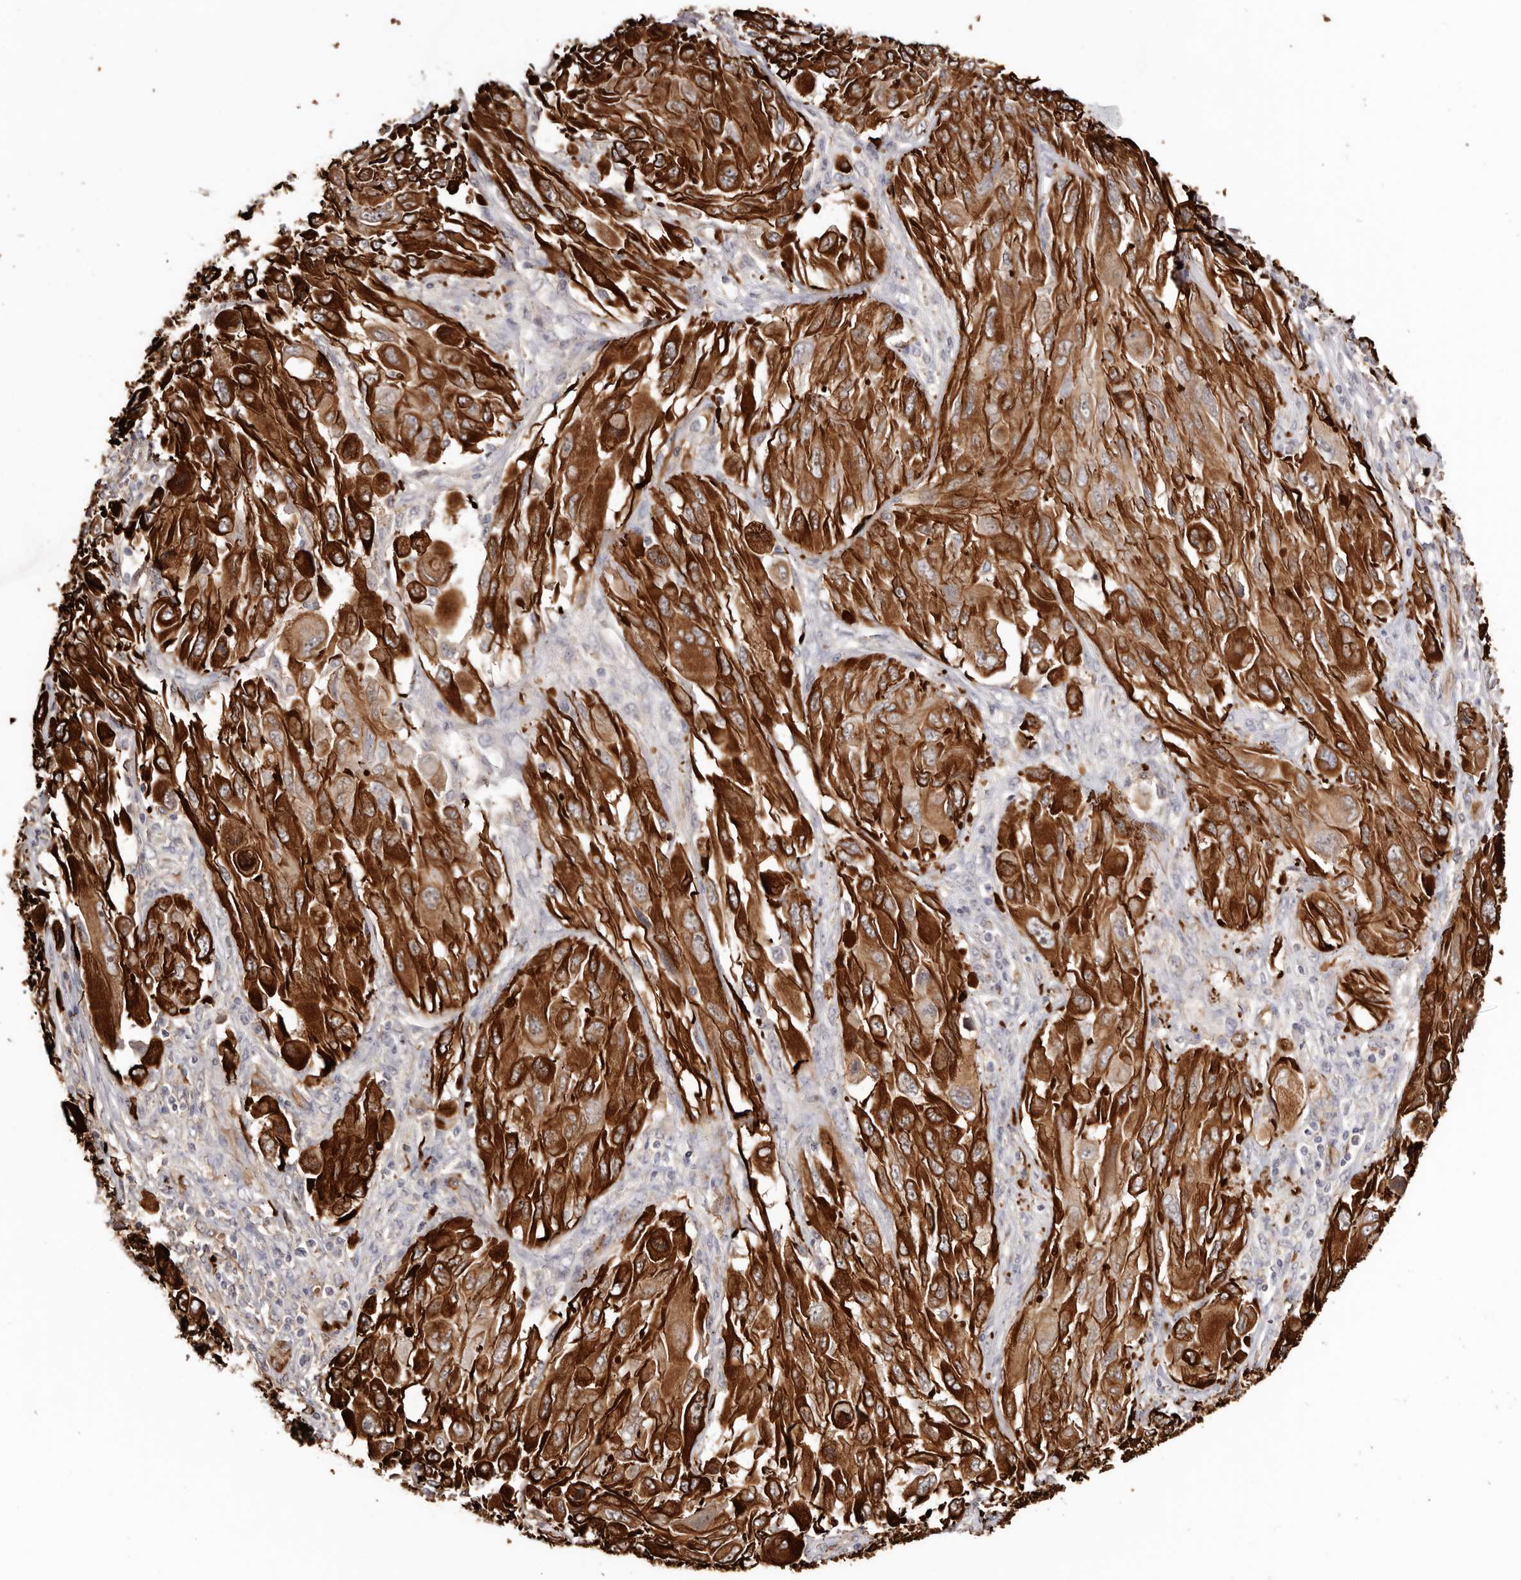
{"staining": {"intensity": "strong", "quantity": ">75%", "location": "cytoplasmic/membranous"}, "tissue": "melanoma", "cell_type": "Tumor cells", "image_type": "cancer", "snomed": [{"axis": "morphology", "description": "Malignant melanoma, NOS"}, {"axis": "topography", "description": "Skin"}], "caption": "A brown stain highlights strong cytoplasmic/membranous staining of a protein in human malignant melanoma tumor cells. The protein of interest is stained brown, and the nuclei are stained in blue (DAB IHC with brightfield microscopy, high magnification).", "gene": "ZNF557", "patient": {"sex": "female", "age": 91}}